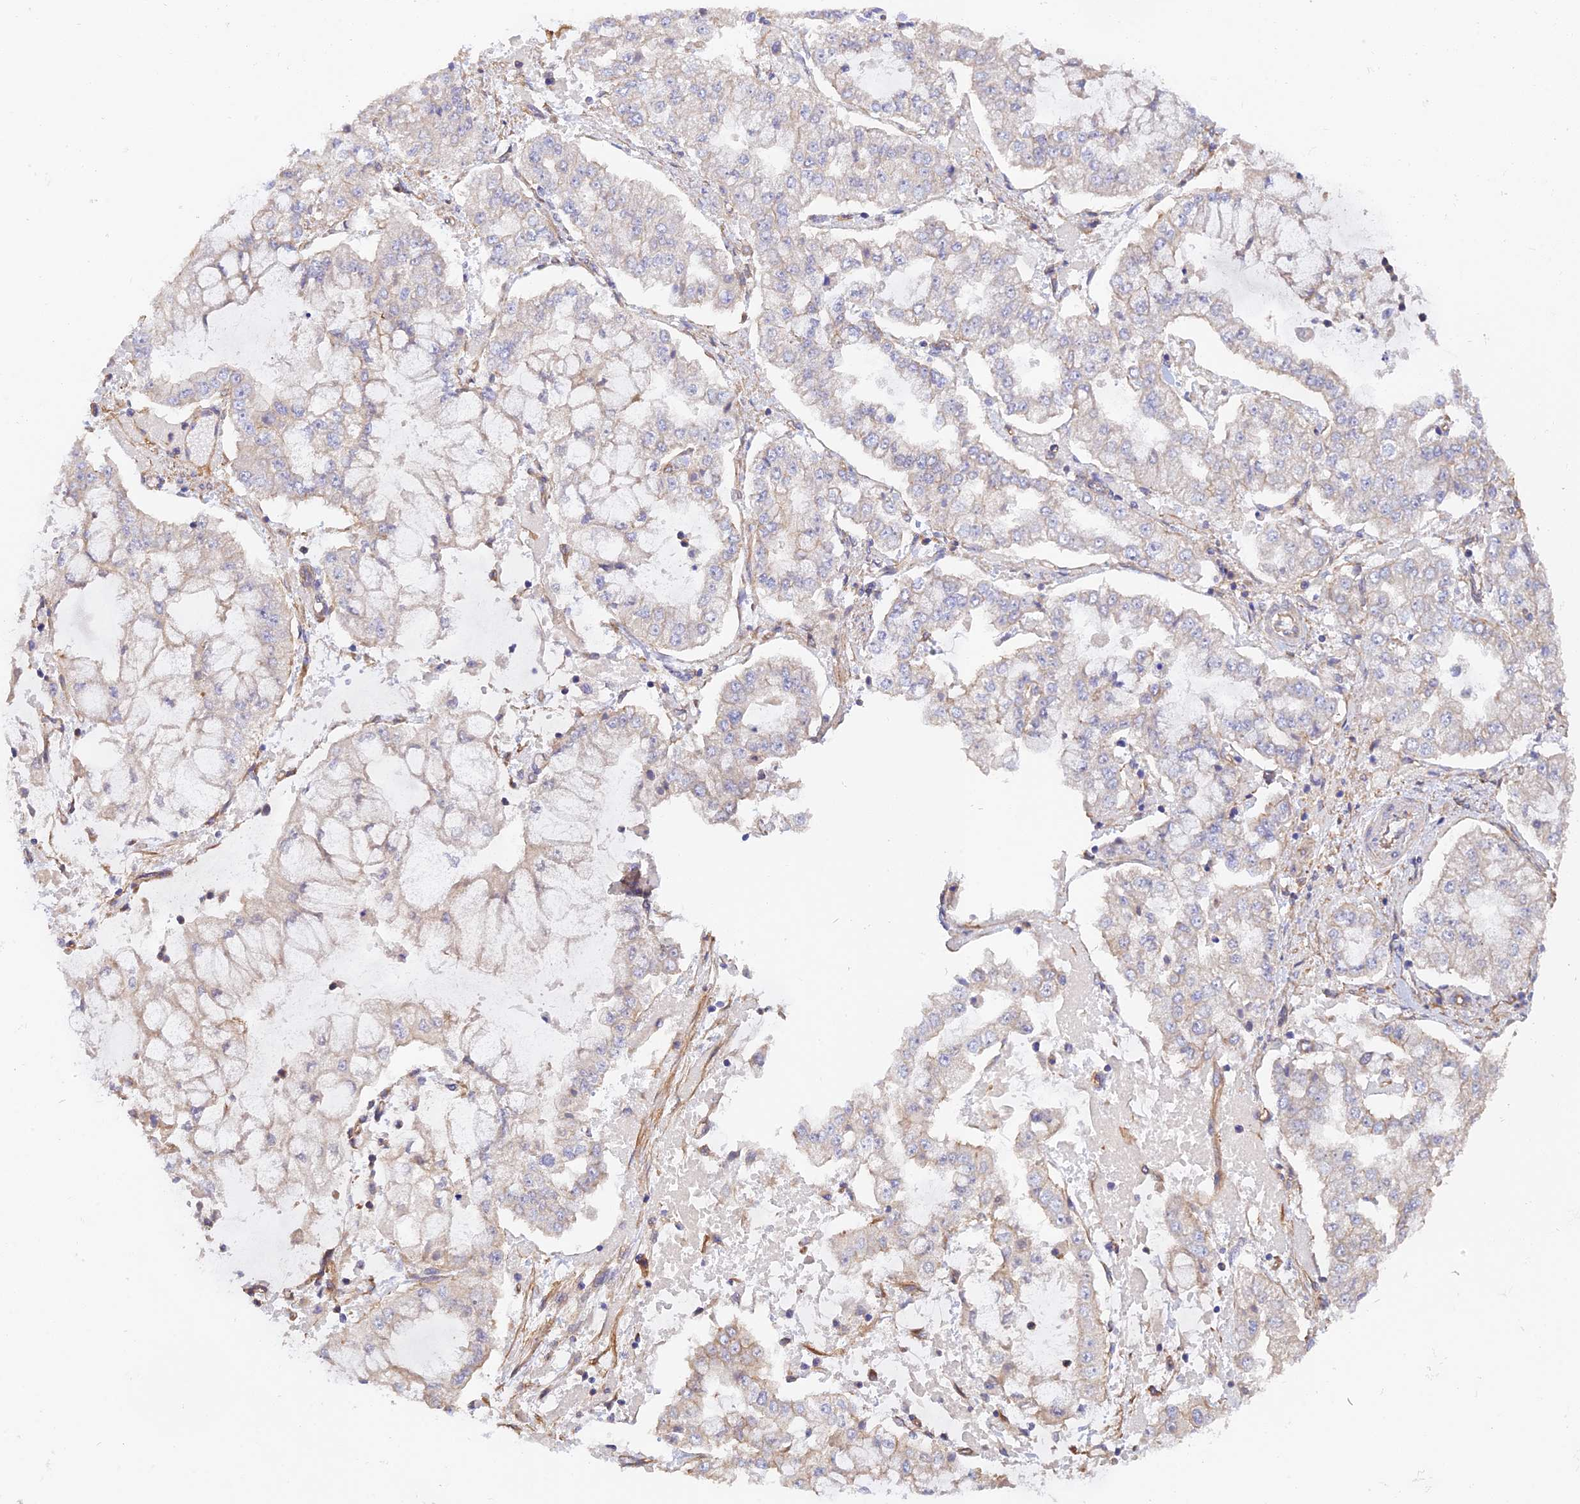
{"staining": {"intensity": "negative", "quantity": "none", "location": "none"}, "tissue": "stomach cancer", "cell_type": "Tumor cells", "image_type": "cancer", "snomed": [{"axis": "morphology", "description": "Adenocarcinoma, NOS"}, {"axis": "topography", "description": "Stomach"}], "caption": "Stomach cancer was stained to show a protein in brown. There is no significant staining in tumor cells.", "gene": "MYO9A", "patient": {"sex": "male", "age": 76}}